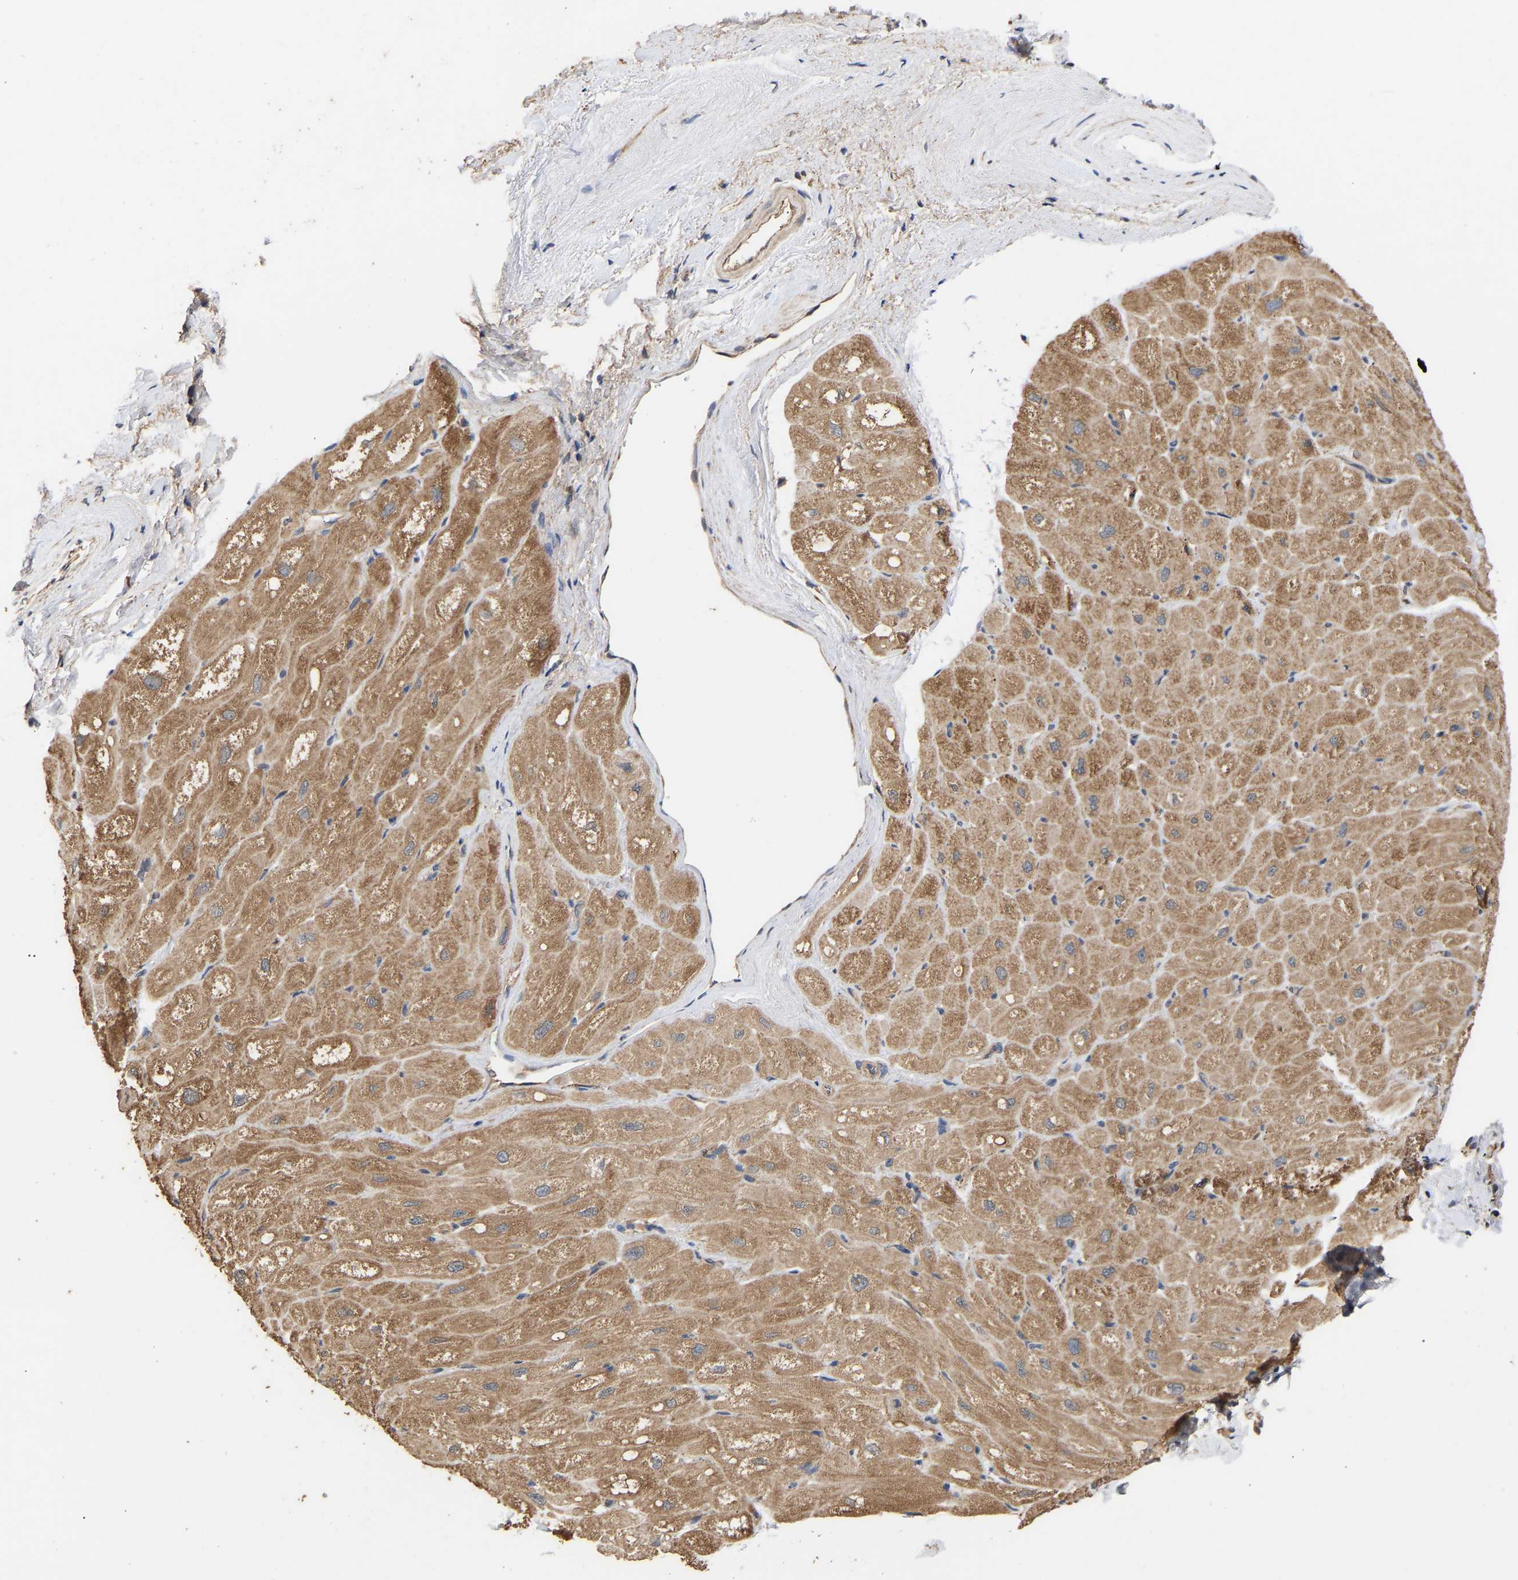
{"staining": {"intensity": "moderate", "quantity": ">75%", "location": "cytoplasmic/membranous"}, "tissue": "heart muscle", "cell_type": "Cardiomyocytes", "image_type": "normal", "snomed": [{"axis": "morphology", "description": "Normal tissue, NOS"}, {"axis": "topography", "description": "Heart"}], "caption": "Benign heart muscle was stained to show a protein in brown. There is medium levels of moderate cytoplasmic/membranous expression in approximately >75% of cardiomyocytes.", "gene": "ZNF26", "patient": {"sex": "male", "age": 49}}